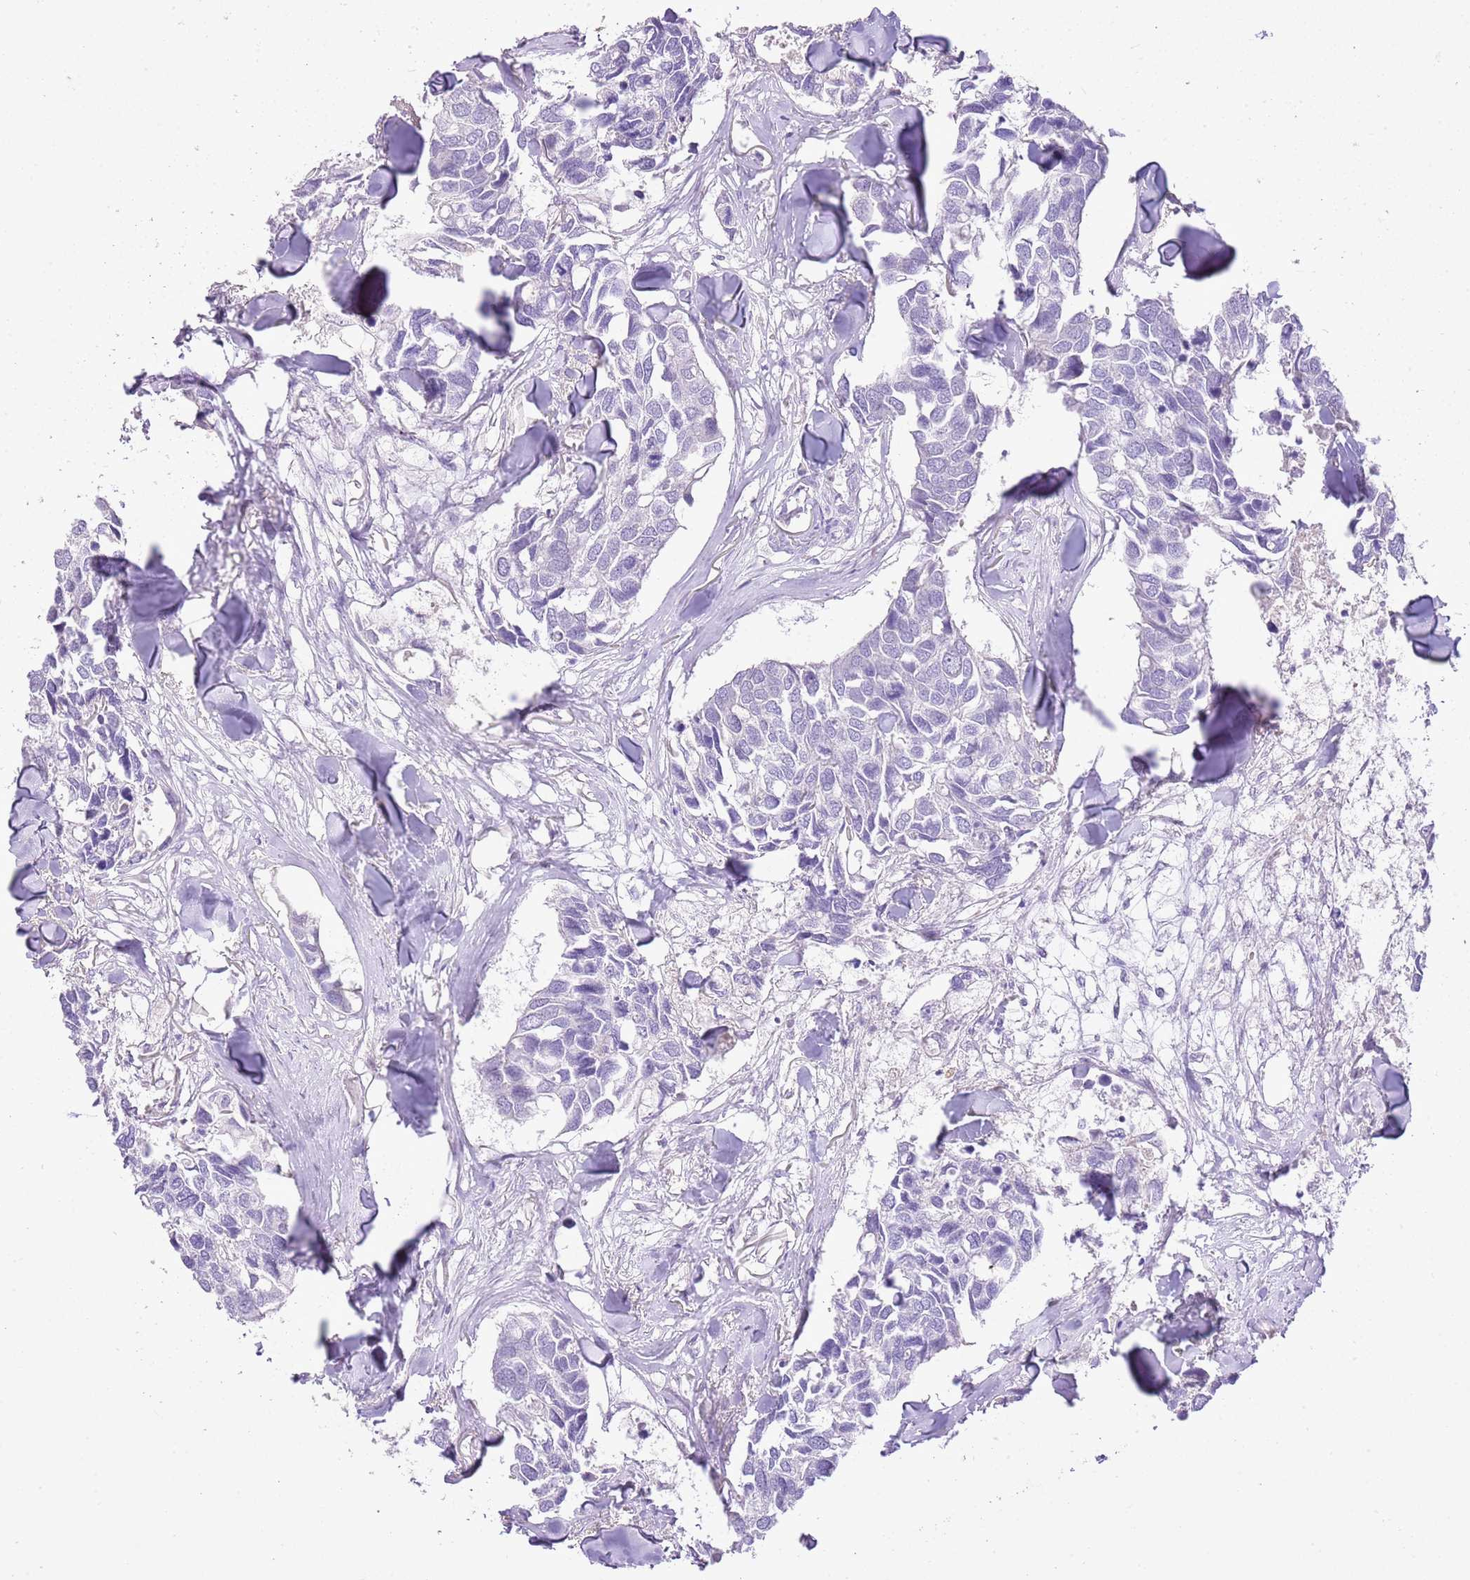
{"staining": {"intensity": "negative", "quantity": "none", "location": "none"}, "tissue": "breast cancer", "cell_type": "Tumor cells", "image_type": "cancer", "snomed": [{"axis": "morphology", "description": "Duct carcinoma"}, {"axis": "topography", "description": "Breast"}], "caption": "Immunohistochemistry micrograph of neoplastic tissue: human breast cancer (infiltrating ductal carcinoma) stained with DAB demonstrates no significant protein expression in tumor cells. Brightfield microscopy of immunohistochemistry (IHC) stained with DAB (brown) and hematoxylin (blue), captured at high magnification.", "gene": "XPO7", "patient": {"sex": "female", "age": 83}}